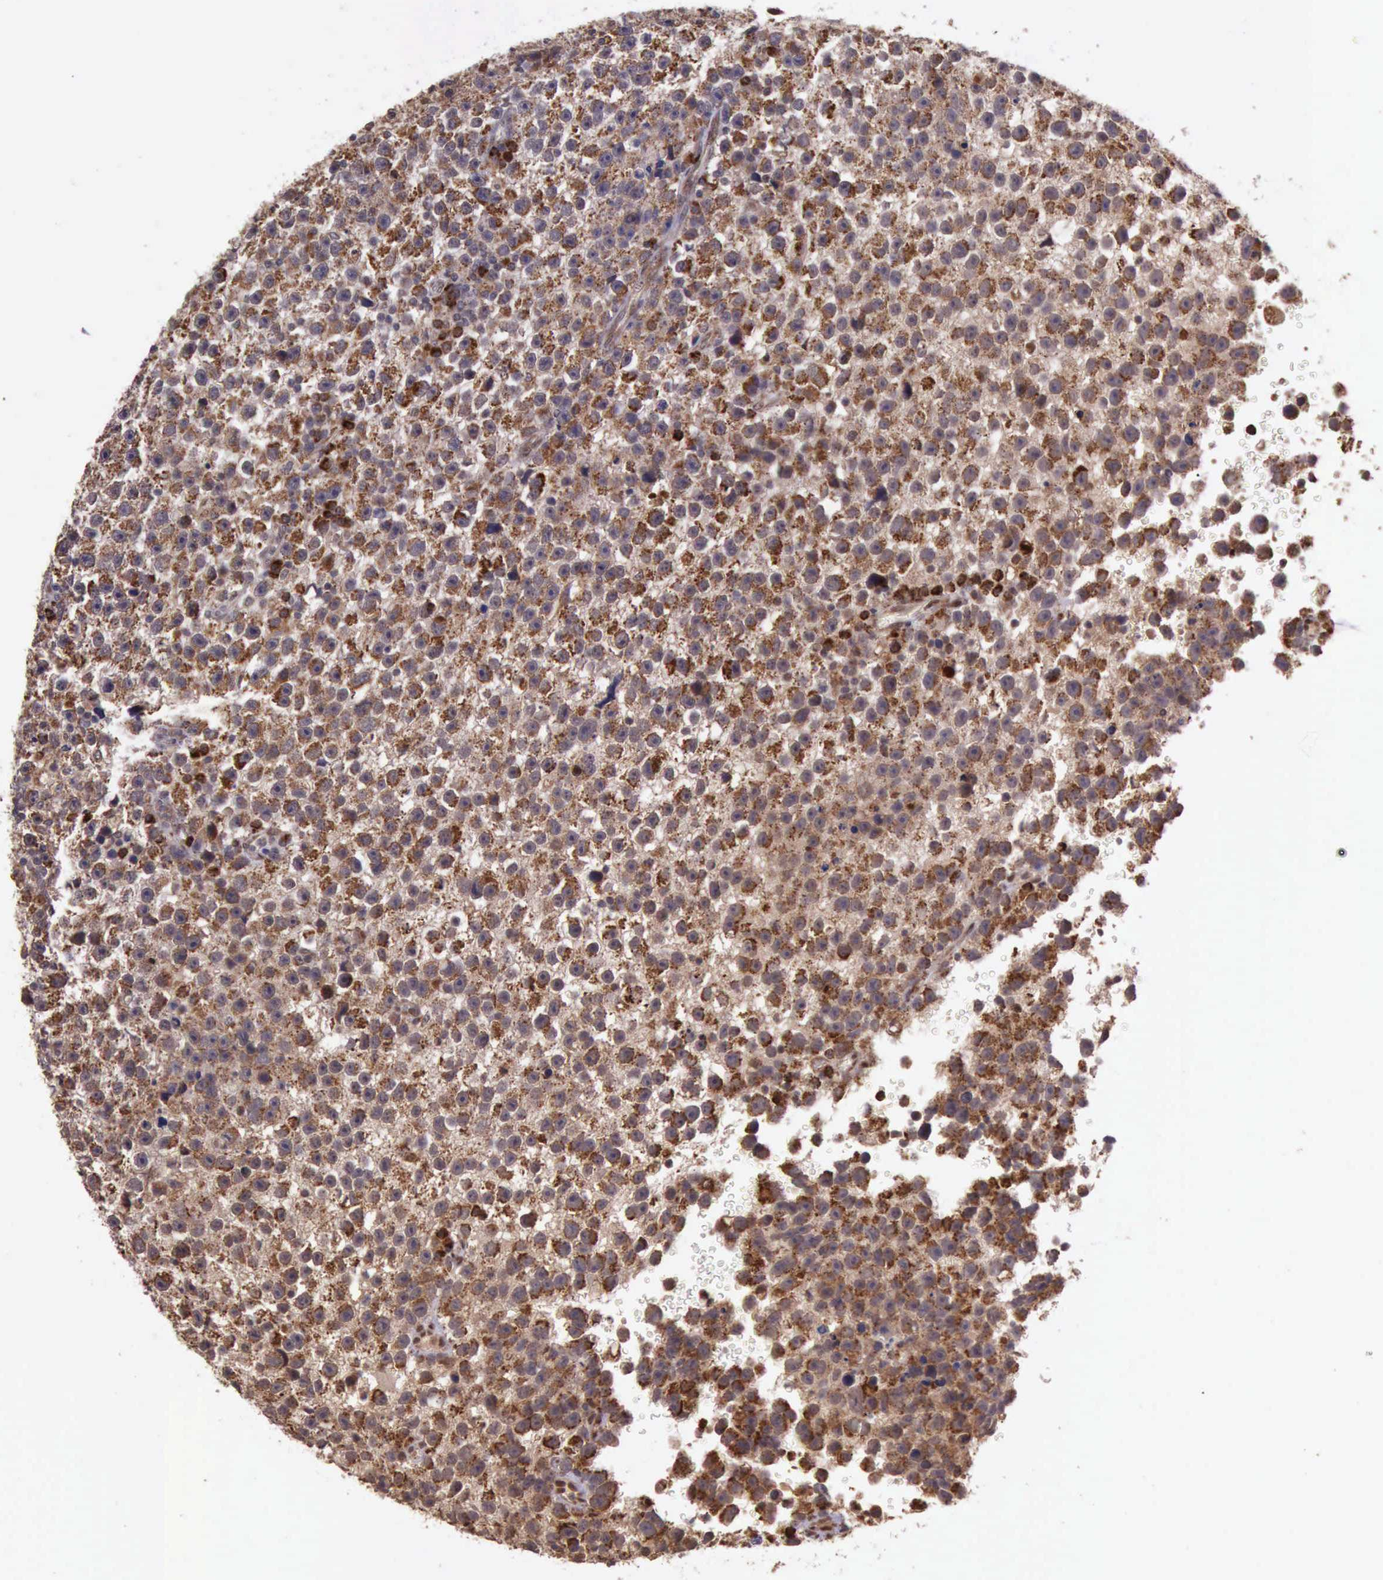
{"staining": {"intensity": "moderate", "quantity": ">75%", "location": "cytoplasmic/membranous"}, "tissue": "testis cancer", "cell_type": "Tumor cells", "image_type": "cancer", "snomed": [{"axis": "morphology", "description": "Seminoma, NOS"}, {"axis": "topography", "description": "Testis"}], "caption": "Testis cancer was stained to show a protein in brown. There is medium levels of moderate cytoplasmic/membranous positivity in about >75% of tumor cells.", "gene": "ARMCX3", "patient": {"sex": "male", "age": 33}}